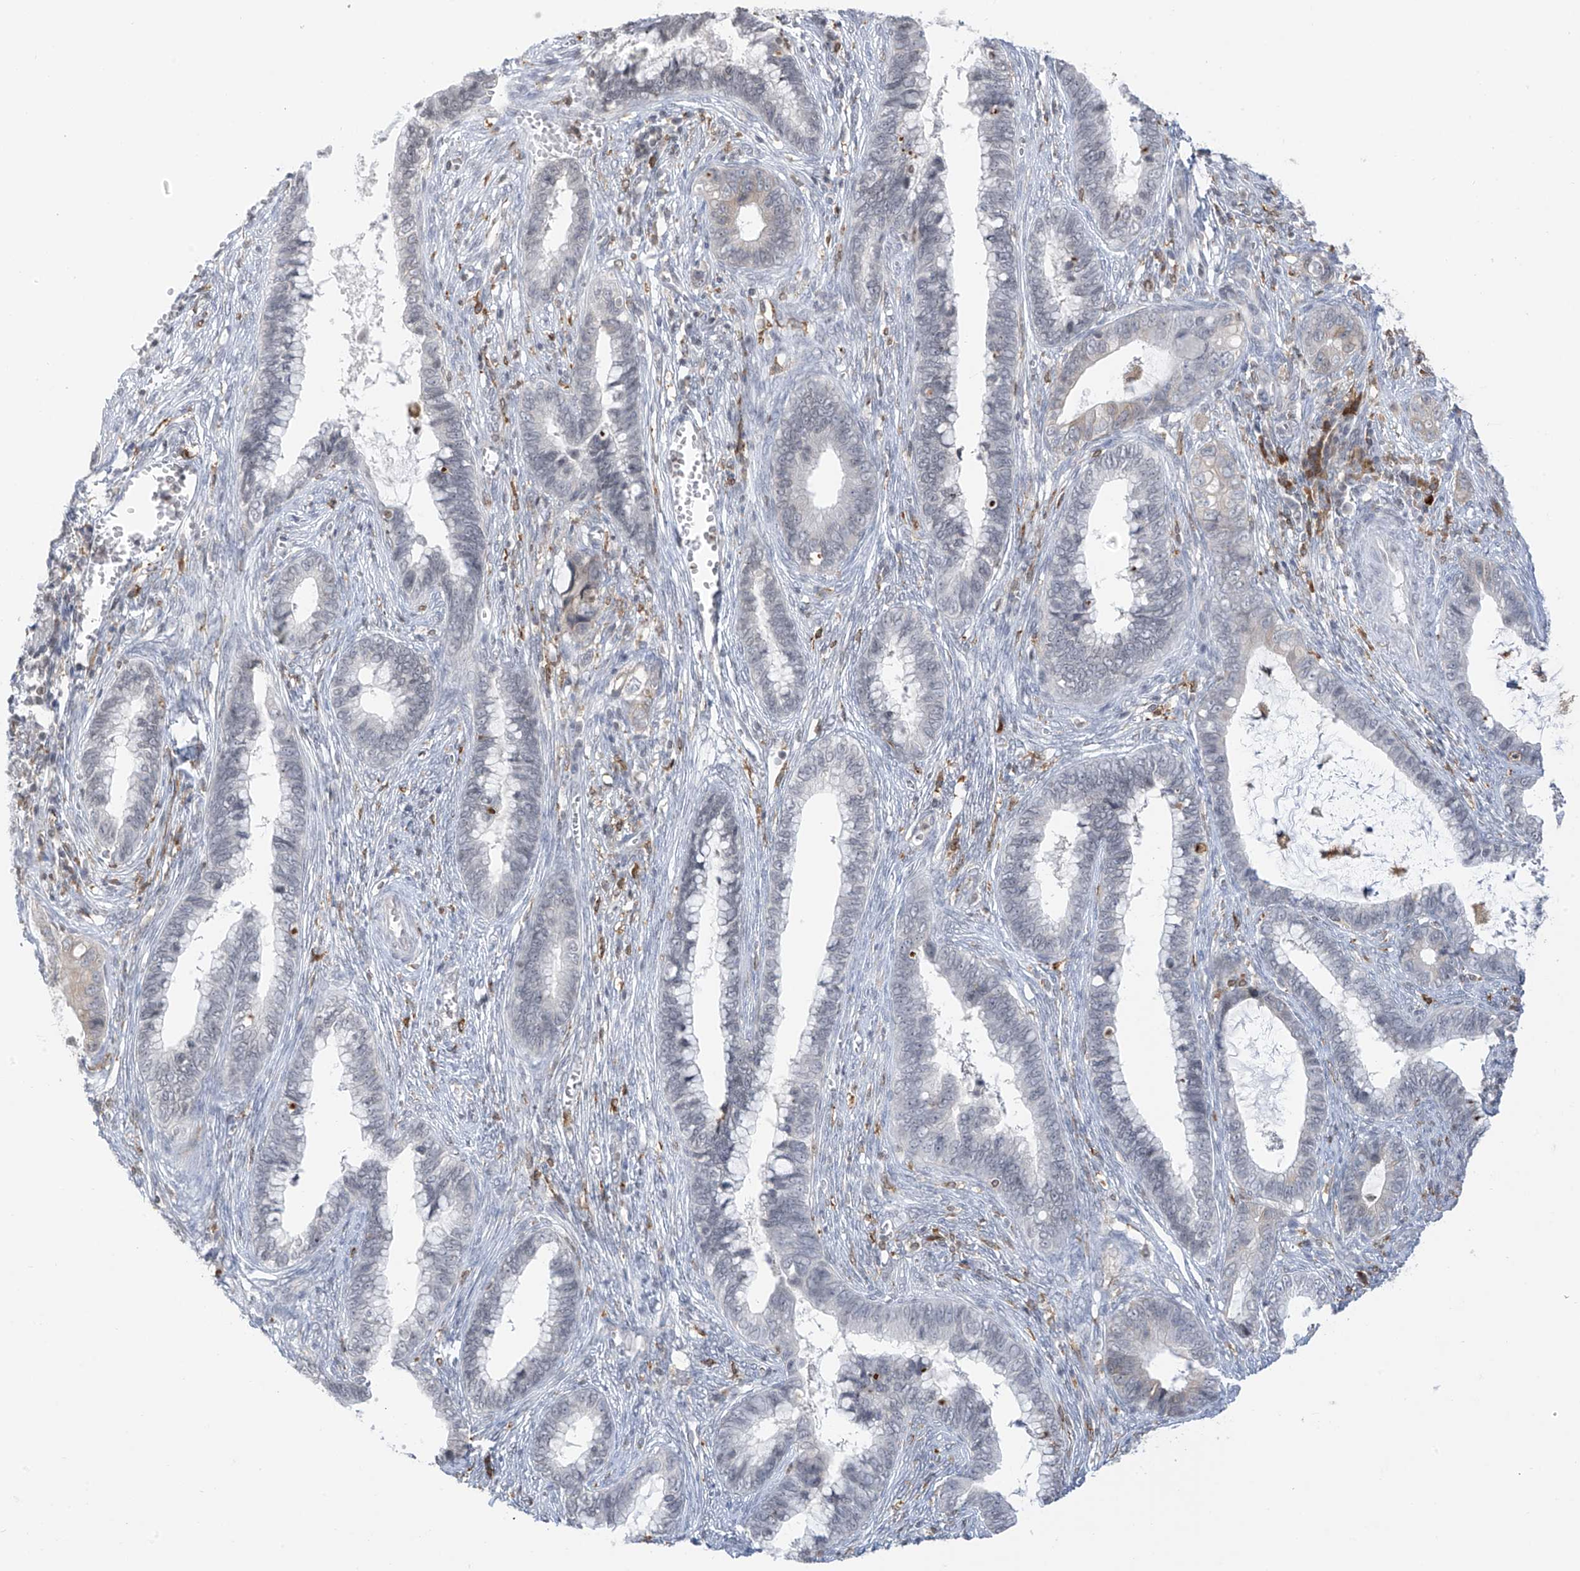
{"staining": {"intensity": "negative", "quantity": "none", "location": "none"}, "tissue": "cervical cancer", "cell_type": "Tumor cells", "image_type": "cancer", "snomed": [{"axis": "morphology", "description": "Adenocarcinoma, NOS"}, {"axis": "topography", "description": "Cervix"}], "caption": "Micrograph shows no protein staining in tumor cells of adenocarcinoma (cervical) tissue.", "gene": "TBXAS1", "patient": {"sex": "female", "age": 44}}